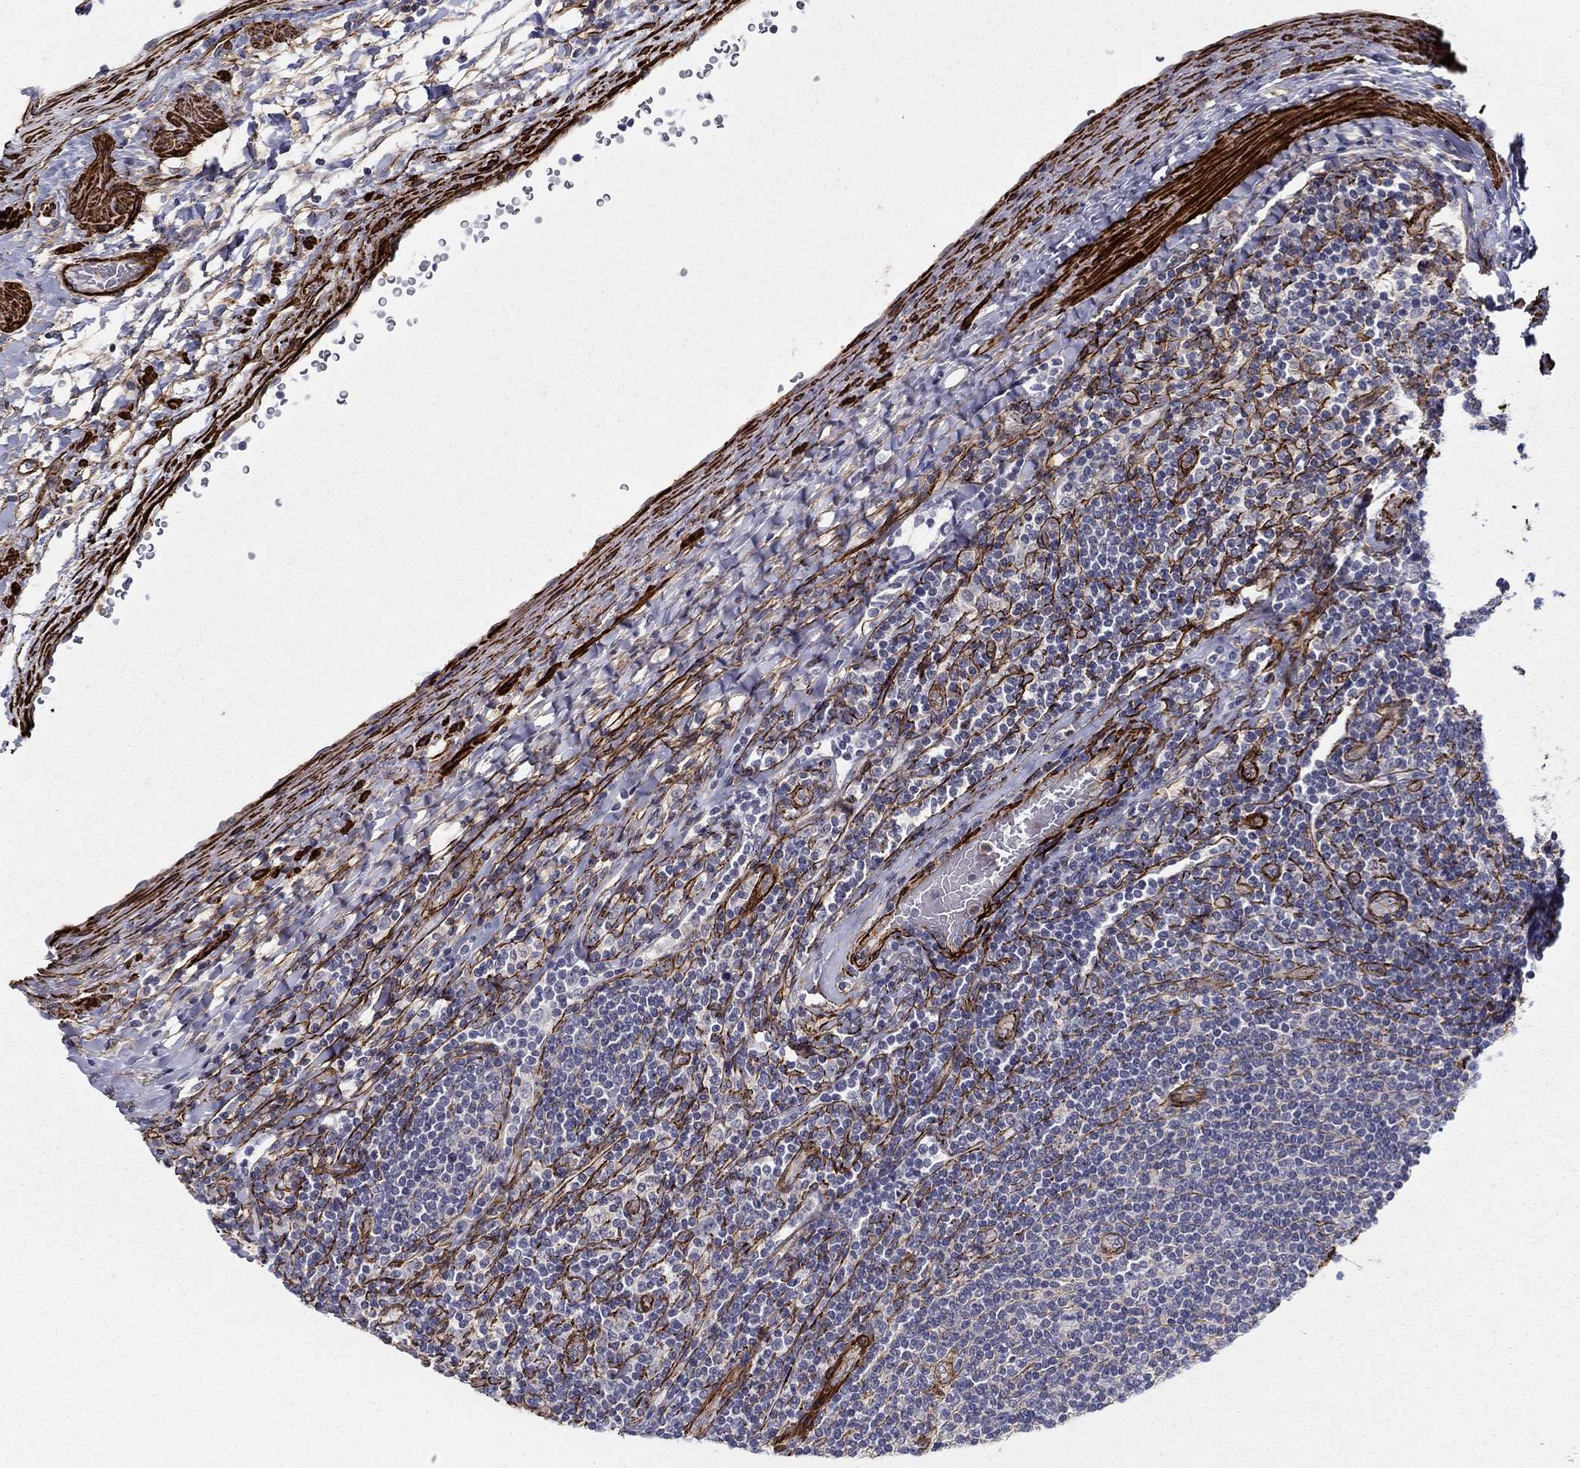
{"staining": {"intensity": "negative", "quantity": "none", "location": "none"}, "tissue": "lymphoma", "cell_type": "Tumor cells", "image_type": "cancer", "snomed": [{"axis": "morphology", "description": "Hodgkin's disease, NOS"}, {"axis": "topography", "description": "Lymph node"}], "caption": "A high-resolution photomicrograph shows immunohistochemistry (IHC) staining of lymphoma, which displays no significant staining in tumor cells.", "gene": "KRBA1", "patient": {"sex": "male", "age": 40}}